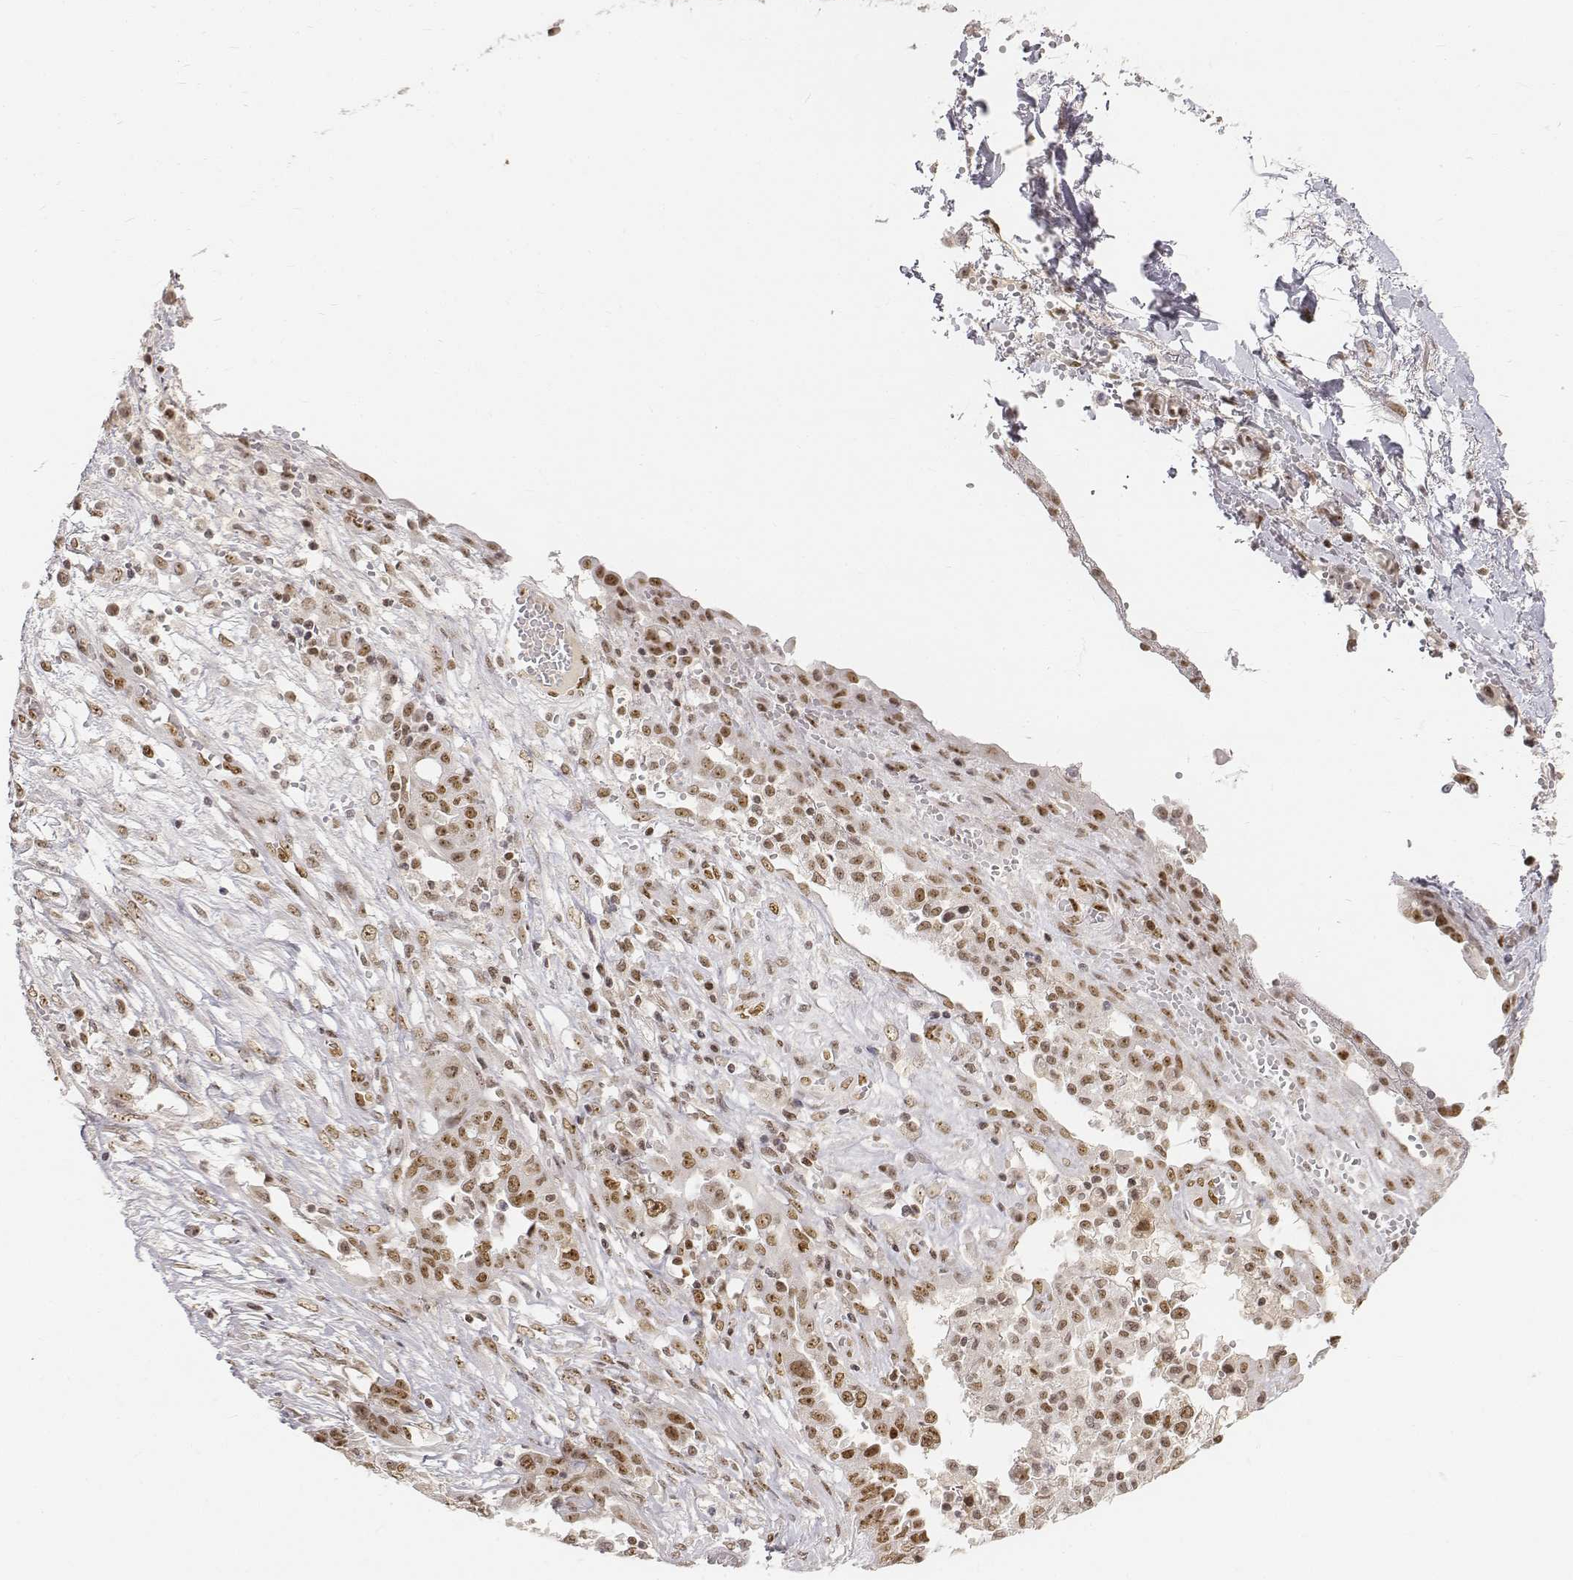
{"staining": {"intensity": "moderate", "quantity": ">75%", "location": "nuclear"}, "tissue": "ovarian cancer", "cell_type": "Tumor cells", "image_type": "cancer", "snomed": [{"axis": "morphology", "description": "Cystadenocarcinoma, serous, NOS"}, {"axis": "topography", "description": "Ovary"}], "caption": "A brown stain labels moderate nuclear expression of a protein in human ovarian cancer (serous cystadenocarcinoma) tumor cells.", "gene": "PHF6", "patient": {"sex": "female", "age": 67}}